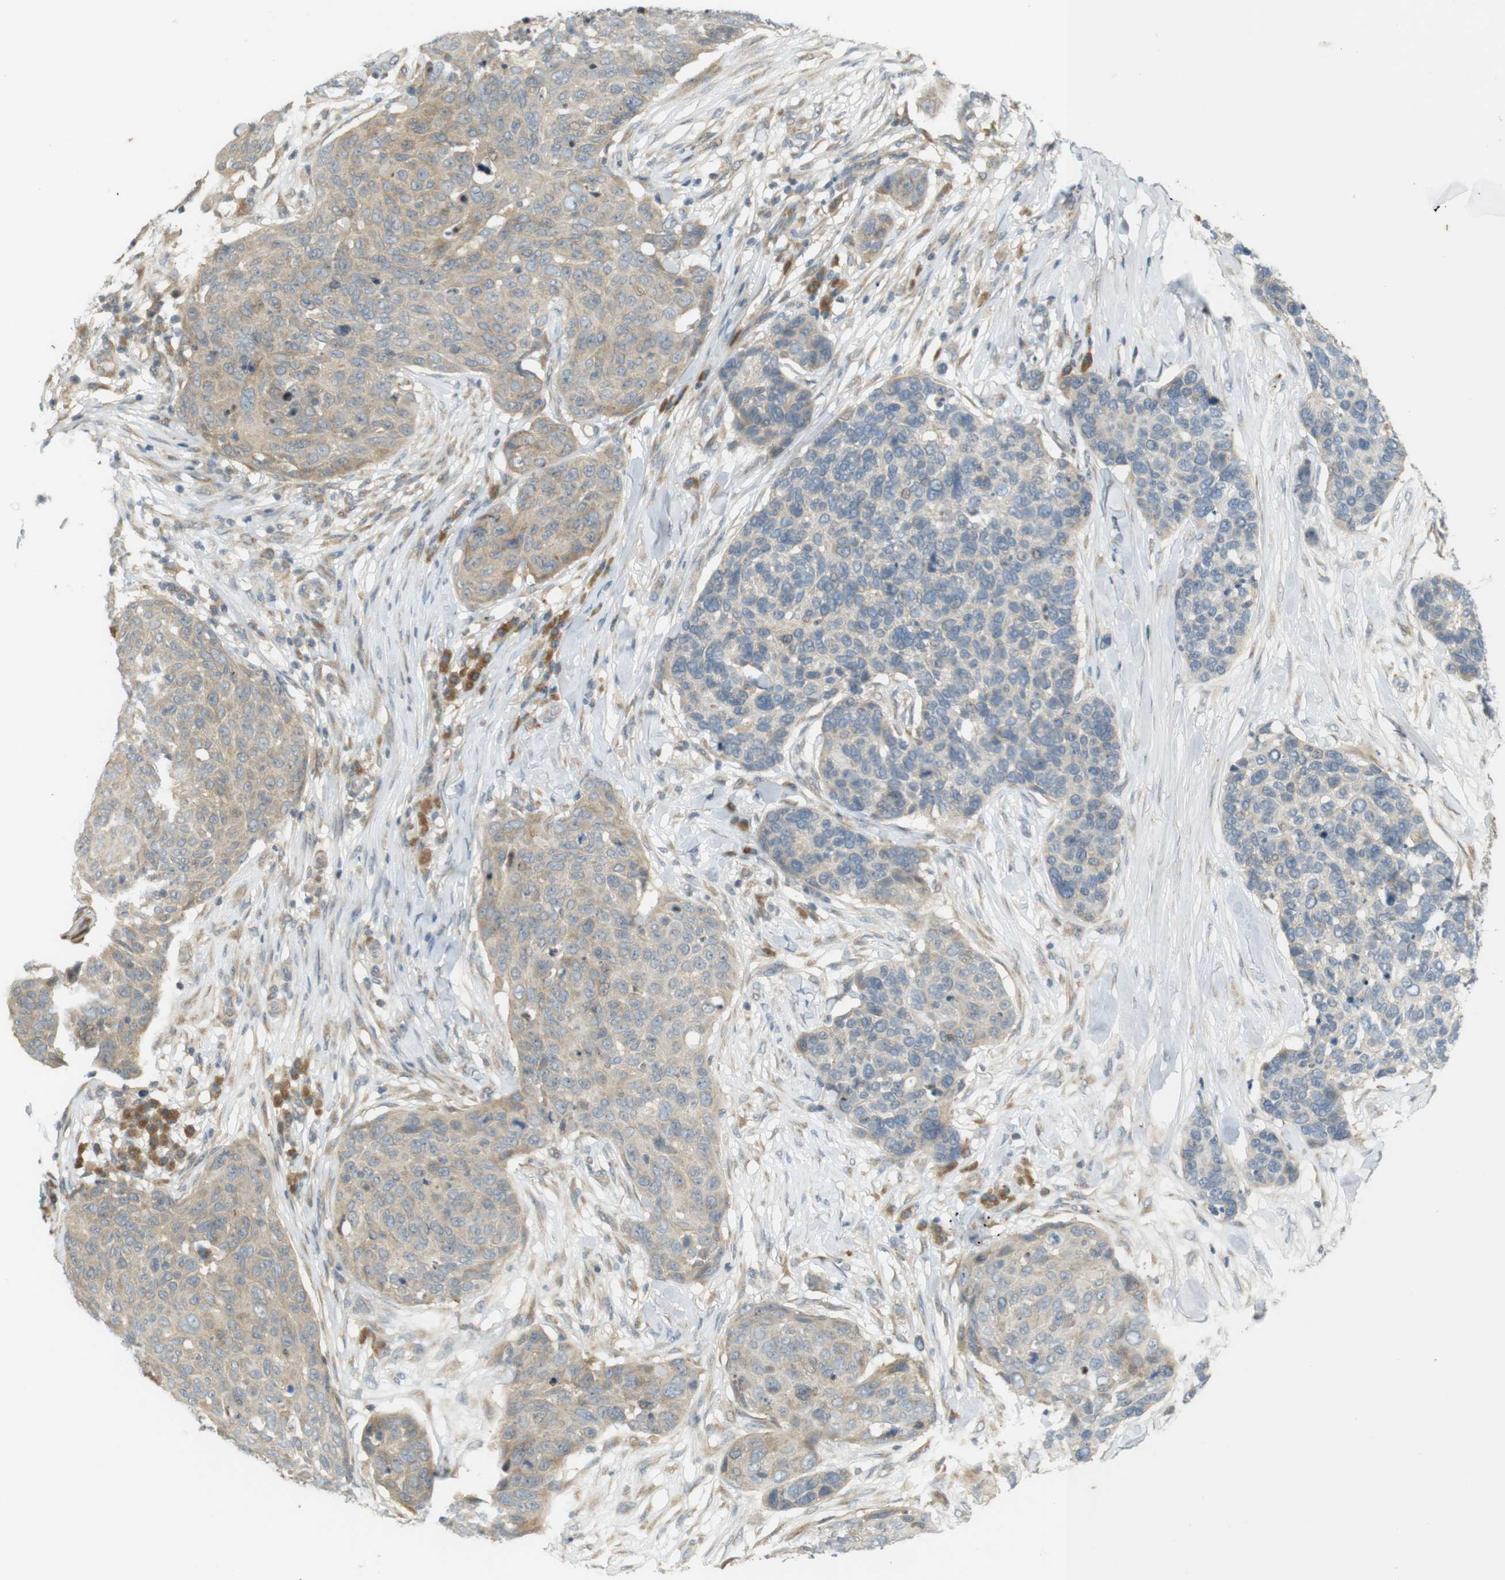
{"staining": {"intensity": "weak", "quantity": "<25%", "location": "cytoplasmic/membranous"}, "tissue": "skin cancer", "cell_type": "Tumor cells", "image_type": "cancer", "snomed": [{"axis": "morphology", "description": "Squamous cell carcinoma in situ, NOS"}, {"axis": "morphology", "description": "Squamous cell carcinoma, NOS"}, {"axis": "topography", "description": "Skin"}], "caption": "Skin cancer was stained to show a protein in brown. There is no significant positivity in tumor cells.", "gene": "CLRN3", "patient": {"sex": "male", "age": 93}}